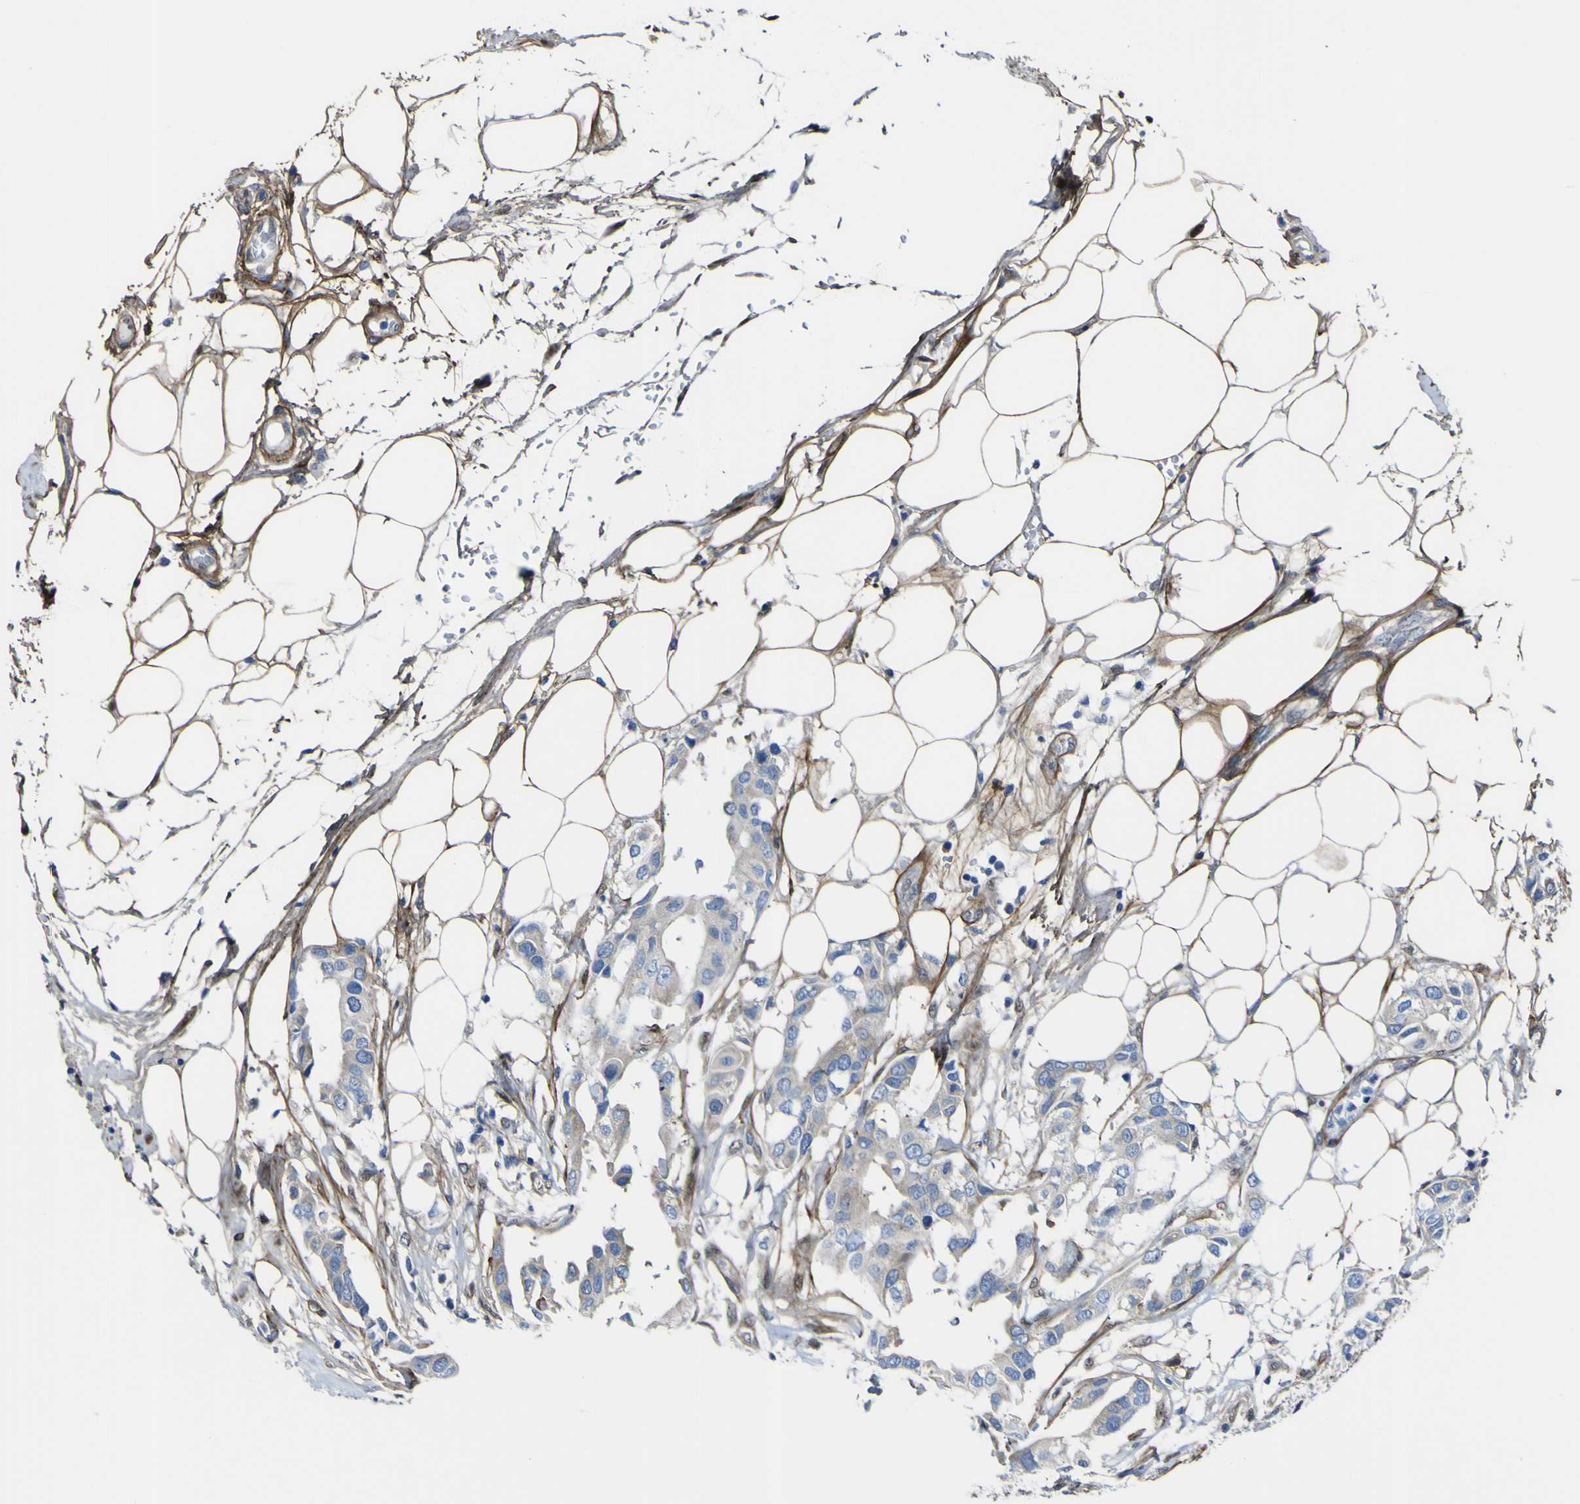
{"staining": {"intensity": "negative", "quantity": "none", "location": "none"}, "tissue": "breast cancer", "cell_type": "Tumor cells", "image_type": "cancer", "snomed": [{"axis": "morphology", "description": "Duct carcinoma"}, {"axis": "topography", "description": "Breast"}], "caption": "Breast cancer was stained to show a protein in brown. There is no significant expression in tumor cells. (DAB (3,3'-diaminobenzidine) immunohistochemistry (IHC) visualized using brightfield microscopy, high magnification).", "gene": "LRRN1", "patient": {"sex": "female", "age": 40}}